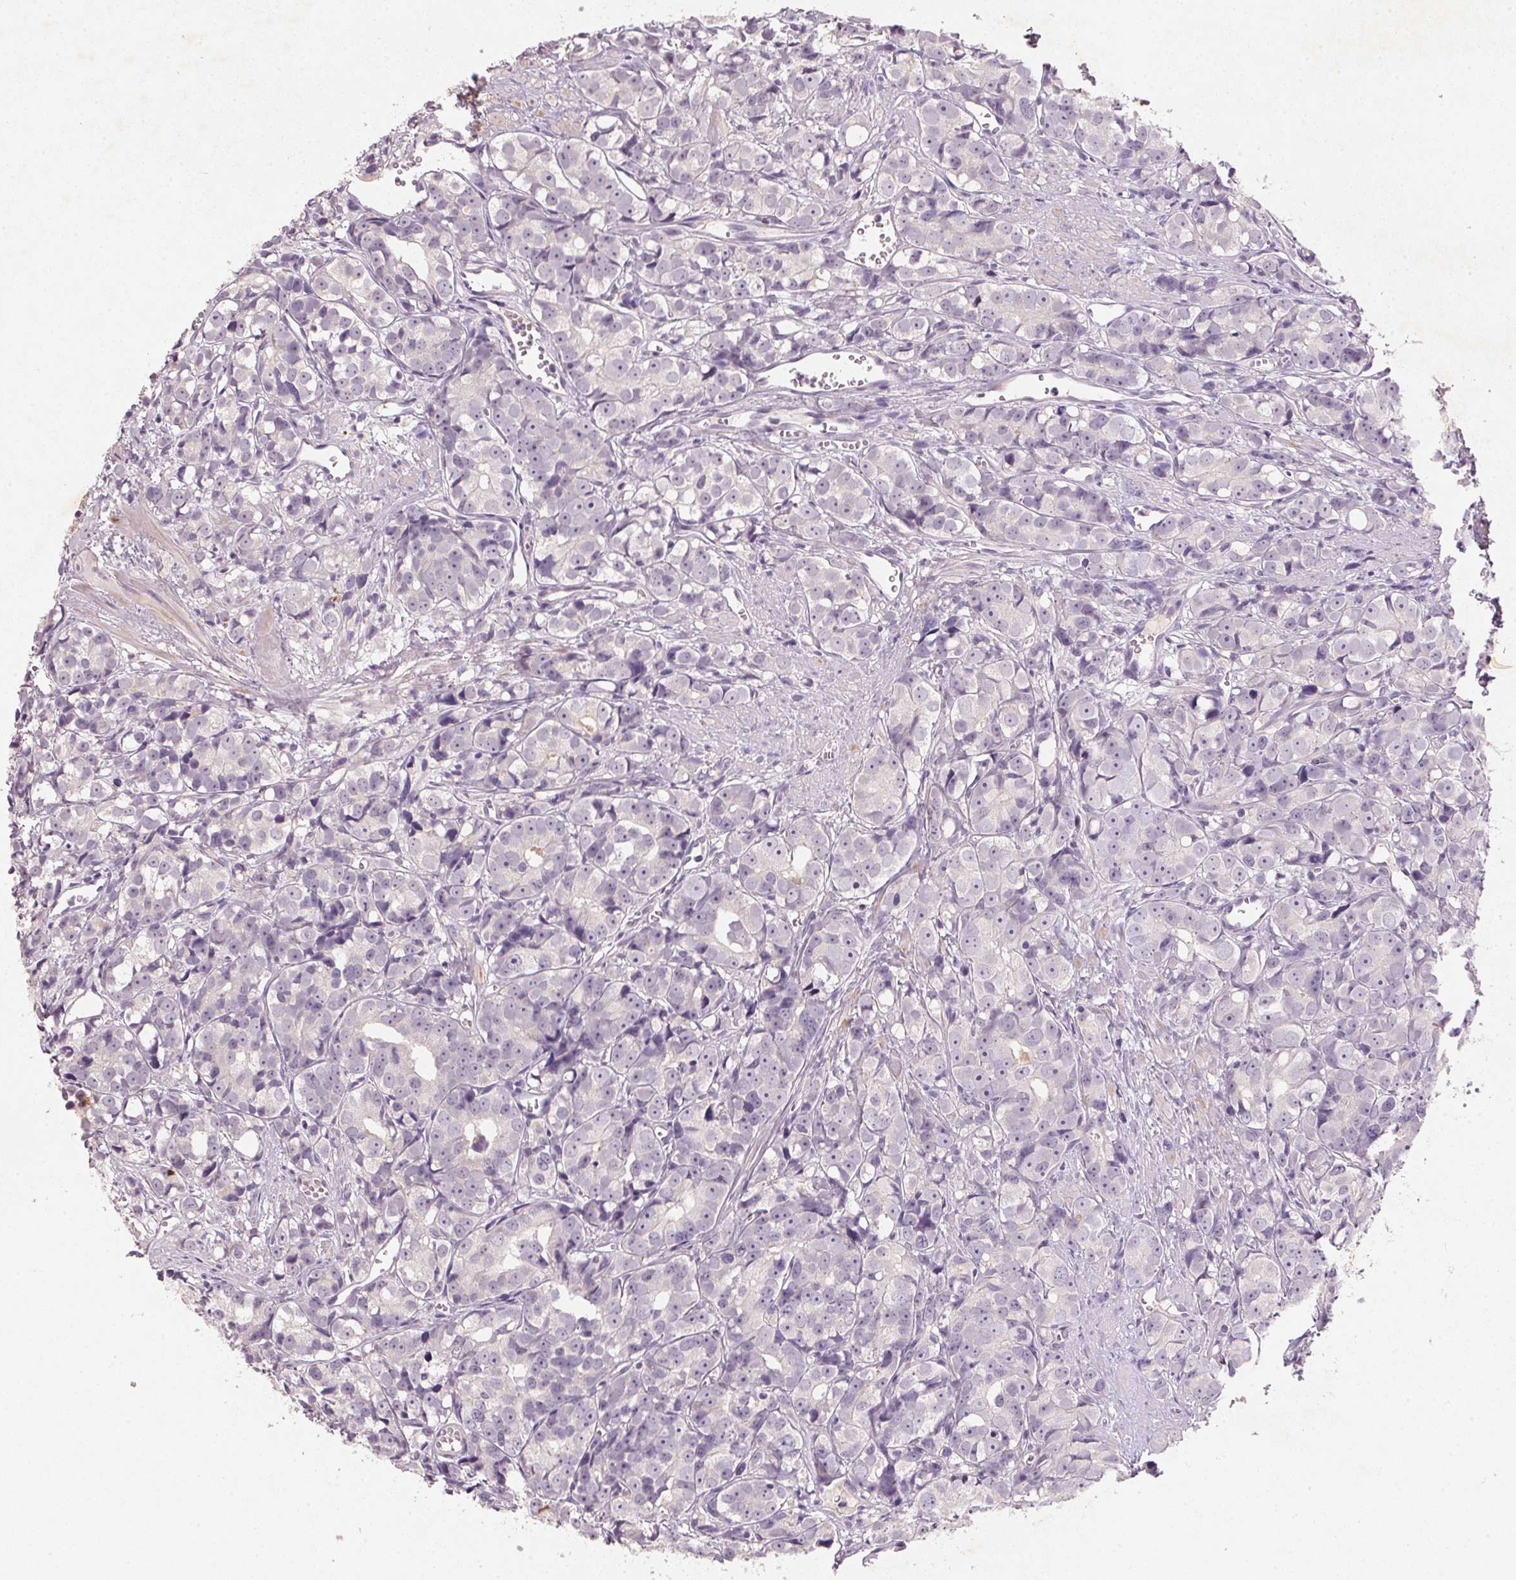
{"staining": {"intensity": "negative", "quantity": "none", "location": "none"}, "tissue": "prostate cancer", "cell_type": "Tumor cells", "image_type": "cancer", "snomed": [{"axis": "morphology", "description": "Adenocarcinoma, High grade"}, {"axis": "topography", "description": "Prostate"}], "caption": "Tumor cells are negative for brown protein staining in prostate cancer (high-grade adenocarcinoma).", "gene": "CXCL5", "patient": {"sex": "male", "age": 77}}